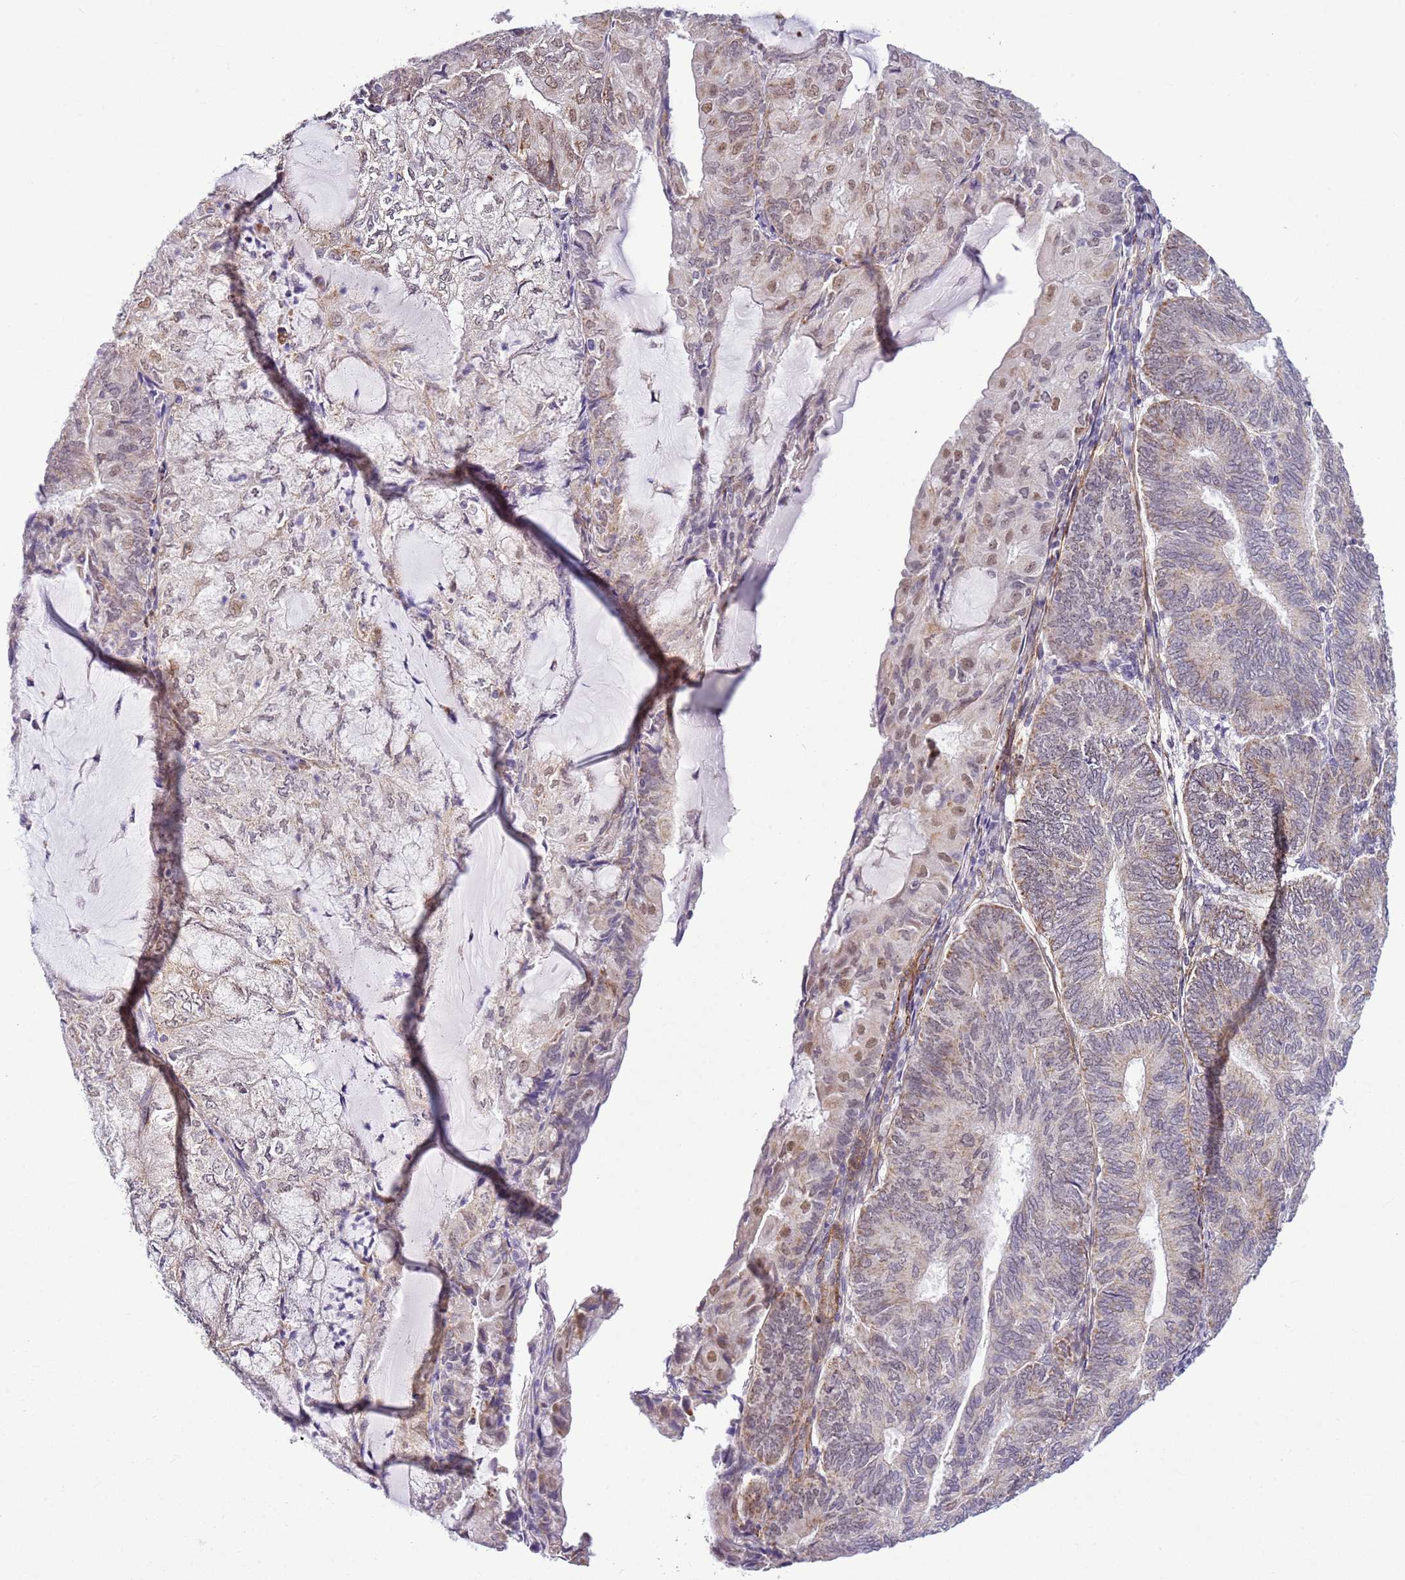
{"staining": {"intensity": "weak", "quantity": ">75%", "location": "cytoplasmic/membranous,nuclear"}, "tissue": "endometrial cancer", "cell_type": "Tumor cells", "image_type": "cancer", "snomed": [{"axis": "morphology", "description": "Adenocarcinoma, NOS"}, {"axis": "topography", "description": "Endometrium"}], "caption": "High-magnification brightfield microscopy of endometrial cancer stained with DAB (brown) and counterstained with hematoxylin (blue). tumor cells exhibit weak cytoplasmic/membranous and nuclear positivity is appreciated in approximately>75% of cells. The staining was performed using DAB (3,3'-diaminobenzidine) to visualize the protein expression in brown, while the nuclei were stained in blue with hematoxylin (Magnification: 20x).", "gene": "SMIM4", "patient": {"sex": "female", "age": 81}}